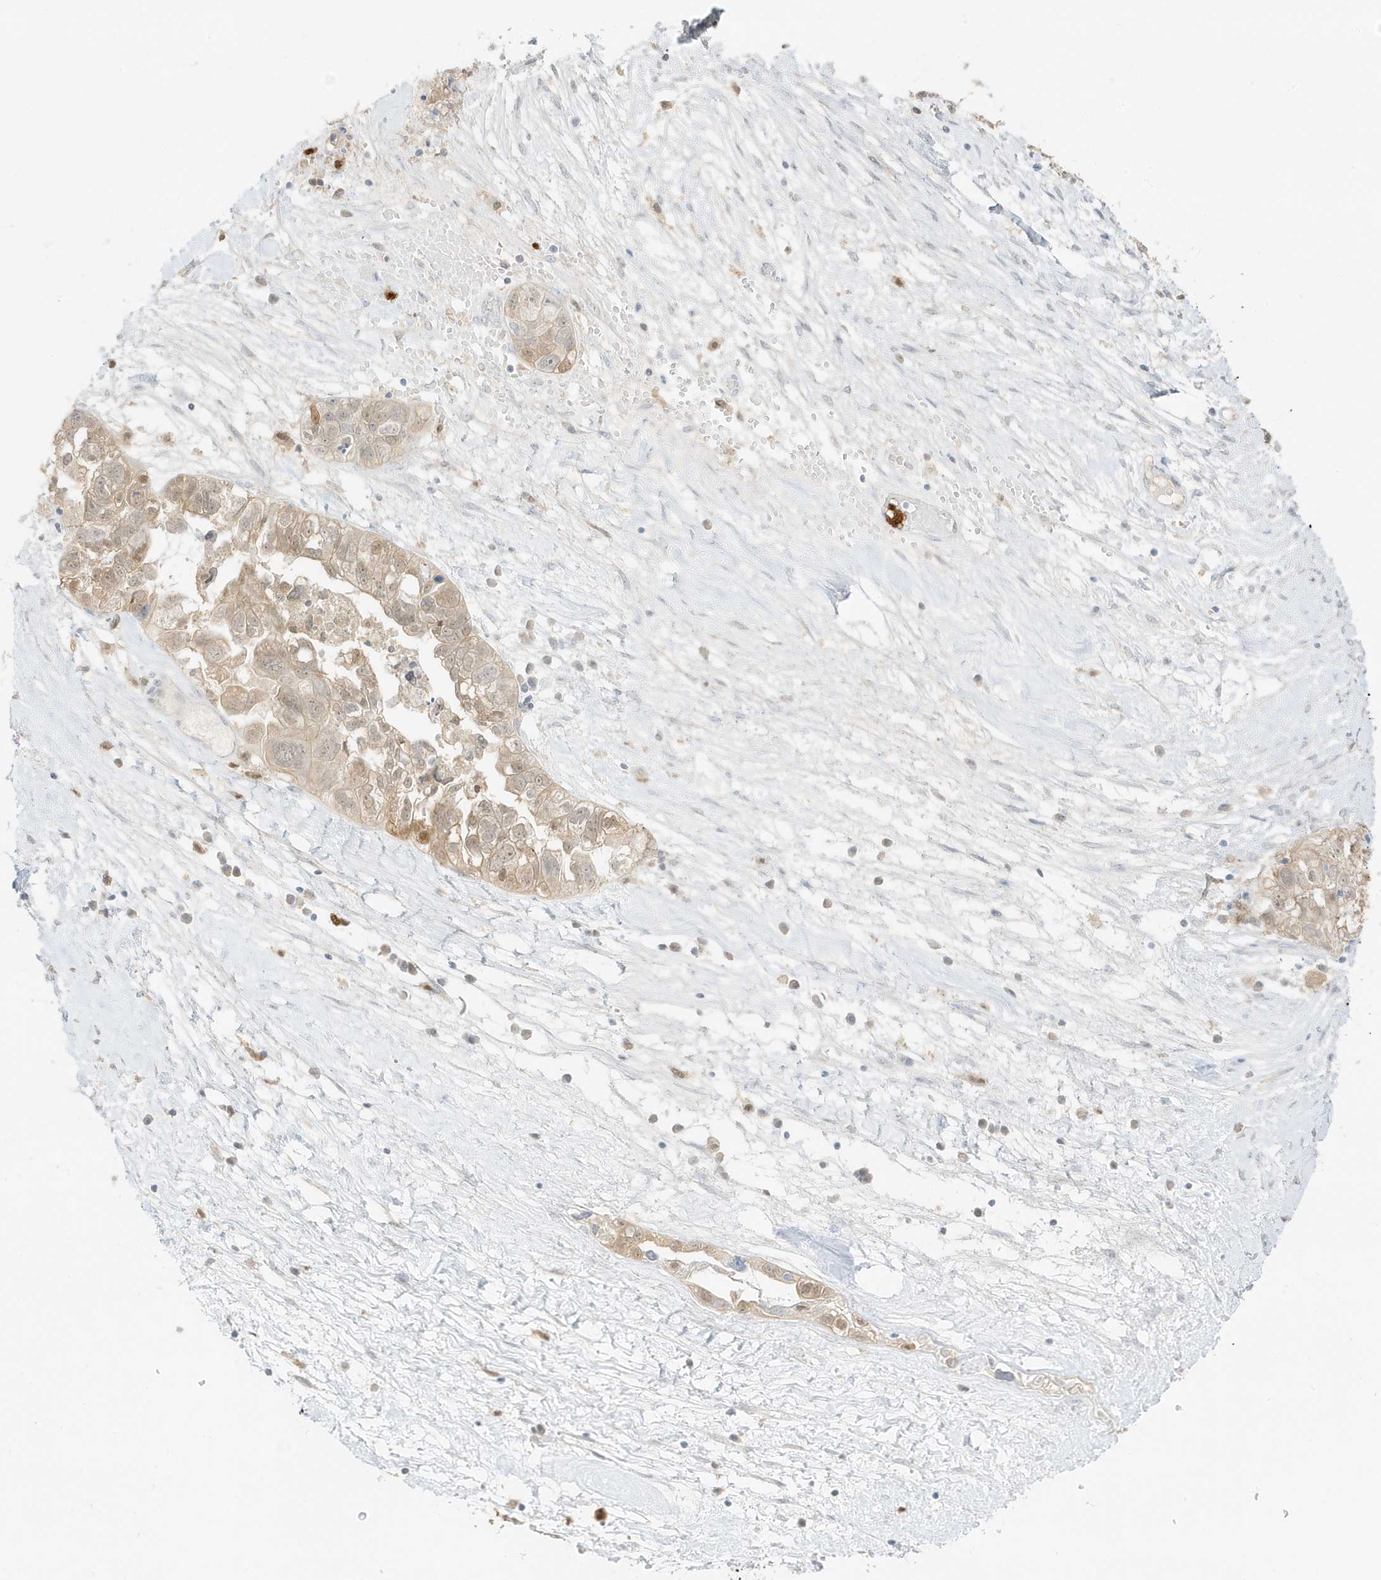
{"staining": {"intensity": "weak", "quantity": "<25%", "location": "nuclear"}, "tissue": "ovarian cancer", "cell_type": "Tumor cells", "image_type": "cancer", "snomed": [{"axis": "morphology", "description": "Carcinoma, NOS"}, {"axis": "morphology", "description": "Cystadenocarcinoma, serous, NOS"}, {"axis": "topography", "description": "Ovary"}], "caption": "Human ovarian cancer (serous cystadenocarcinoma) stained for a protein using immunohistochemistry demonstrates no positivity in tumor cells.", "gene": "GCA", "patient": {"sex": "female", "age": 69}}